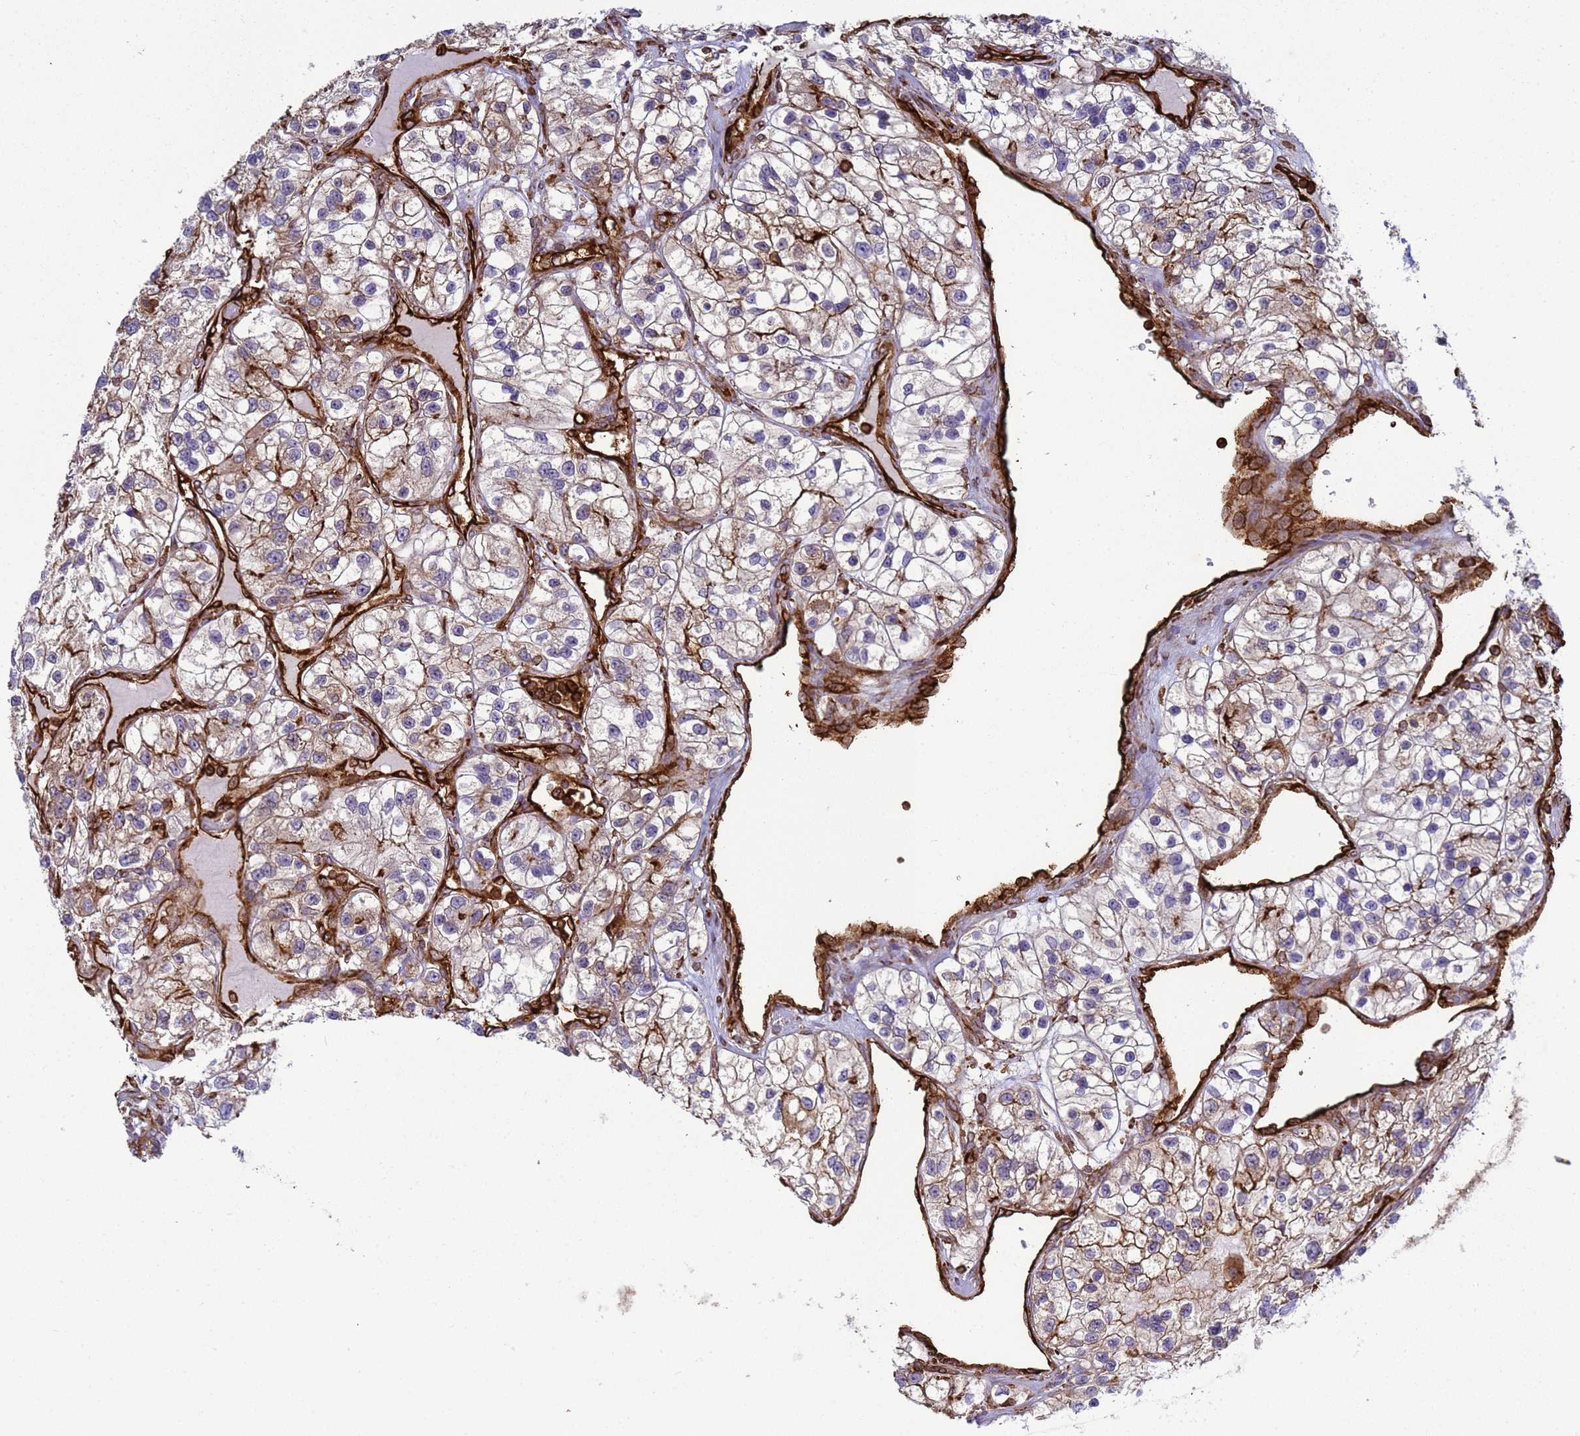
{"staining": {"intensity": "weak", "quantity": "<25%", "location": "cytoplasmic/membranous"}, "tissue": "renal cancer", "cell_type": "Tumor cells", "image_type": "cancer", "snomed": [{"axis": "morphology", "description": "Adenocarcinoma, NOS"}, {"axis": "topography", "description": "Kidney"}], "caption": "A micrograph of human adenocarcinoma (renal) is negative for staining in tumor cells.", "gene": "ZBTB8OS", "patient": {"sex": "female", "age": 57}}